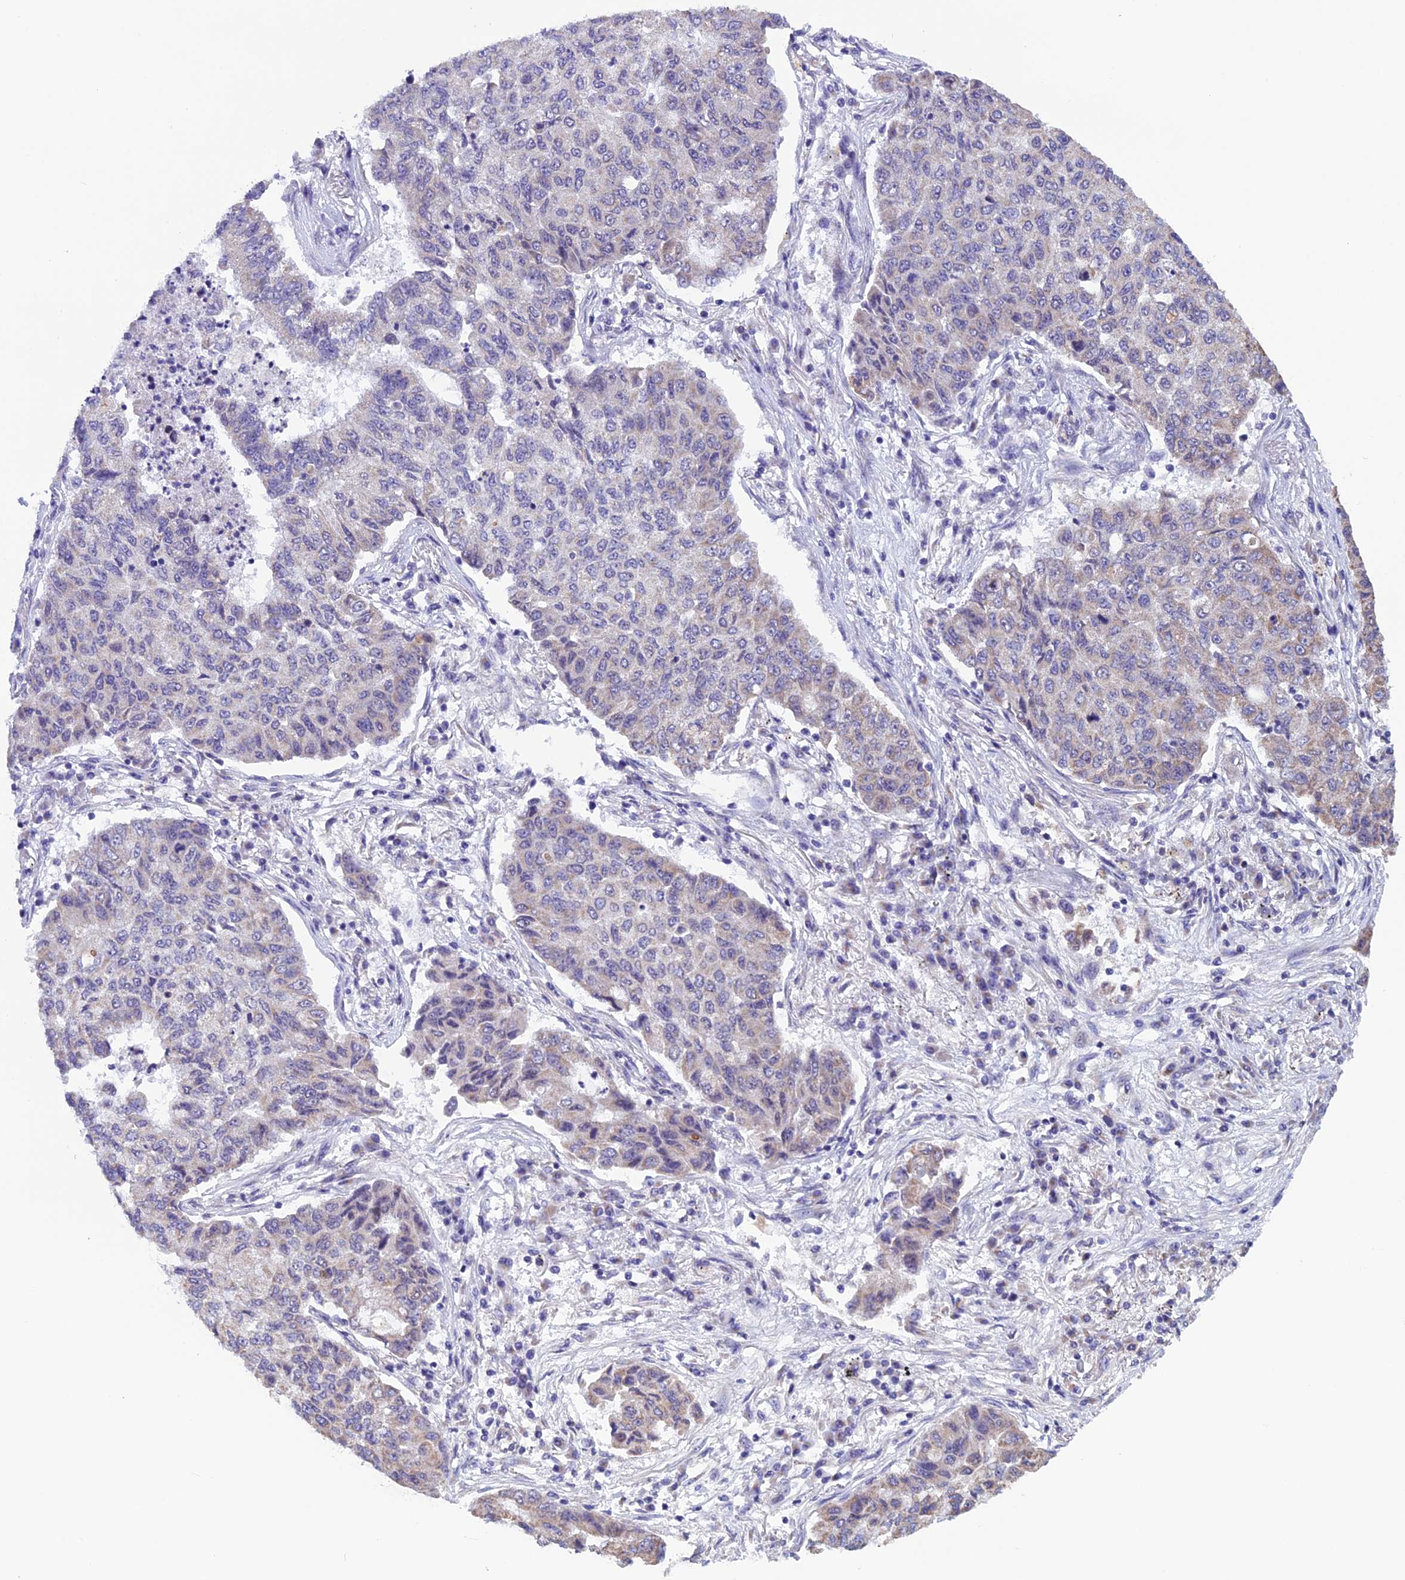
{"staining": {"intensity": "weak", "quantity": "<25%", "location": "cytoplasmic/membranous"}, "tissue": "lung cancer", "cell_type": "Tumor cells", "image_type": "cancer", "snomed": [{"axis": "morphology", "description": "Squamous cell carcinoma, NOS"}, {"axis": "topography", "description": "Lung"}], "caption": "An image of lung squamous cell carcinoma stained for a protein demonstrates no brown staining in tumor cells.", "gene": "ZNF317", "patient": {"sex": "male", "age": 74}}